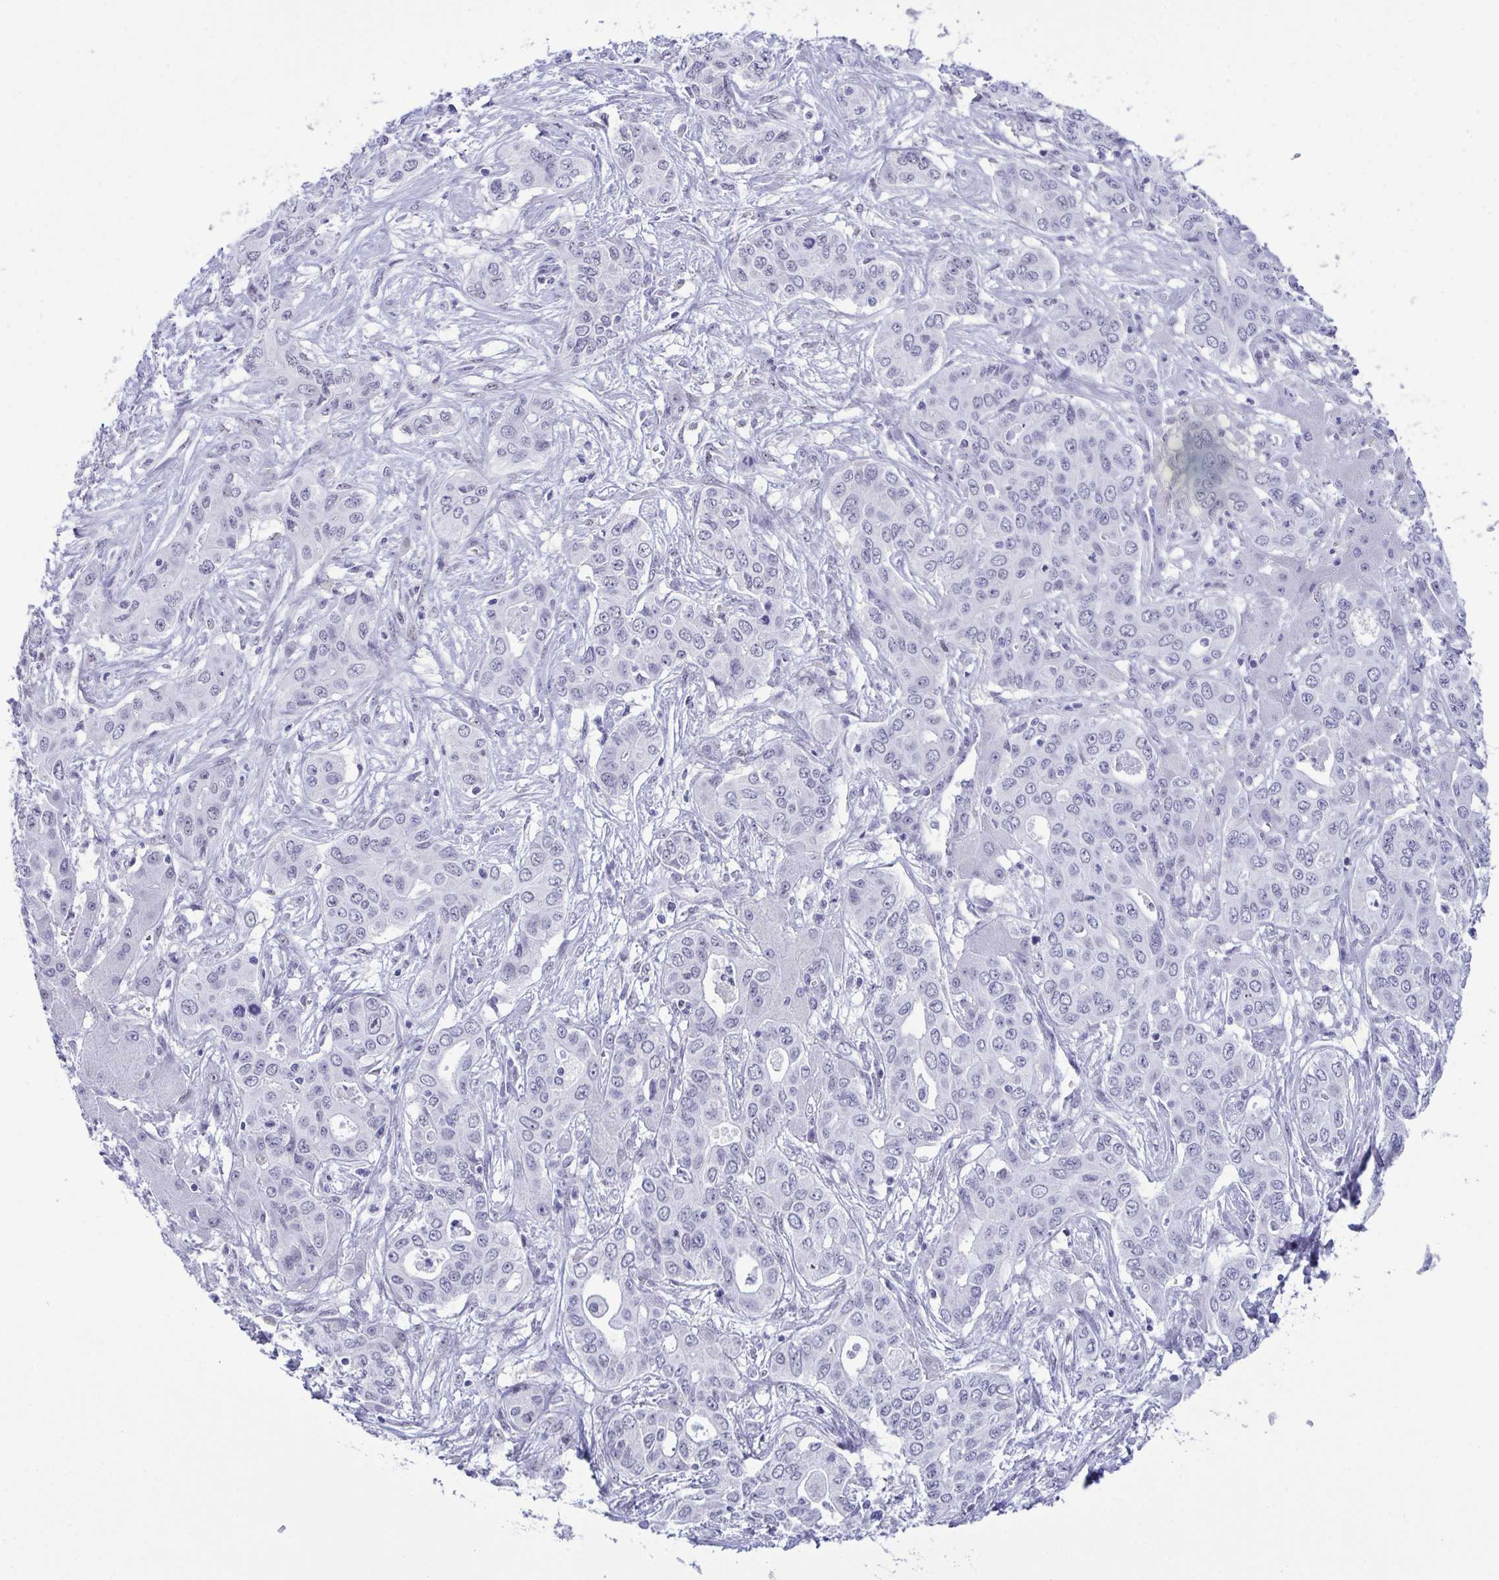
{"staining": {"intensity": "negative", "quantity": "none", "location": "none"}, "tissue": "liver cancer", "cell_type": "Tumor cells", "image_type": "cancer", "snomed": [{"axis": "morphology", "description": "Cholangiocarcinoma"}, {"axis": "topography", "description": "Liver"}], "caption": "DAB immunohistochemical staining of human cholangiocarcinoma (liver) exhibits no significant staining in tumor cells.", "gene": "SUGP2", "patient": {"sex": "female", "age": 65}}